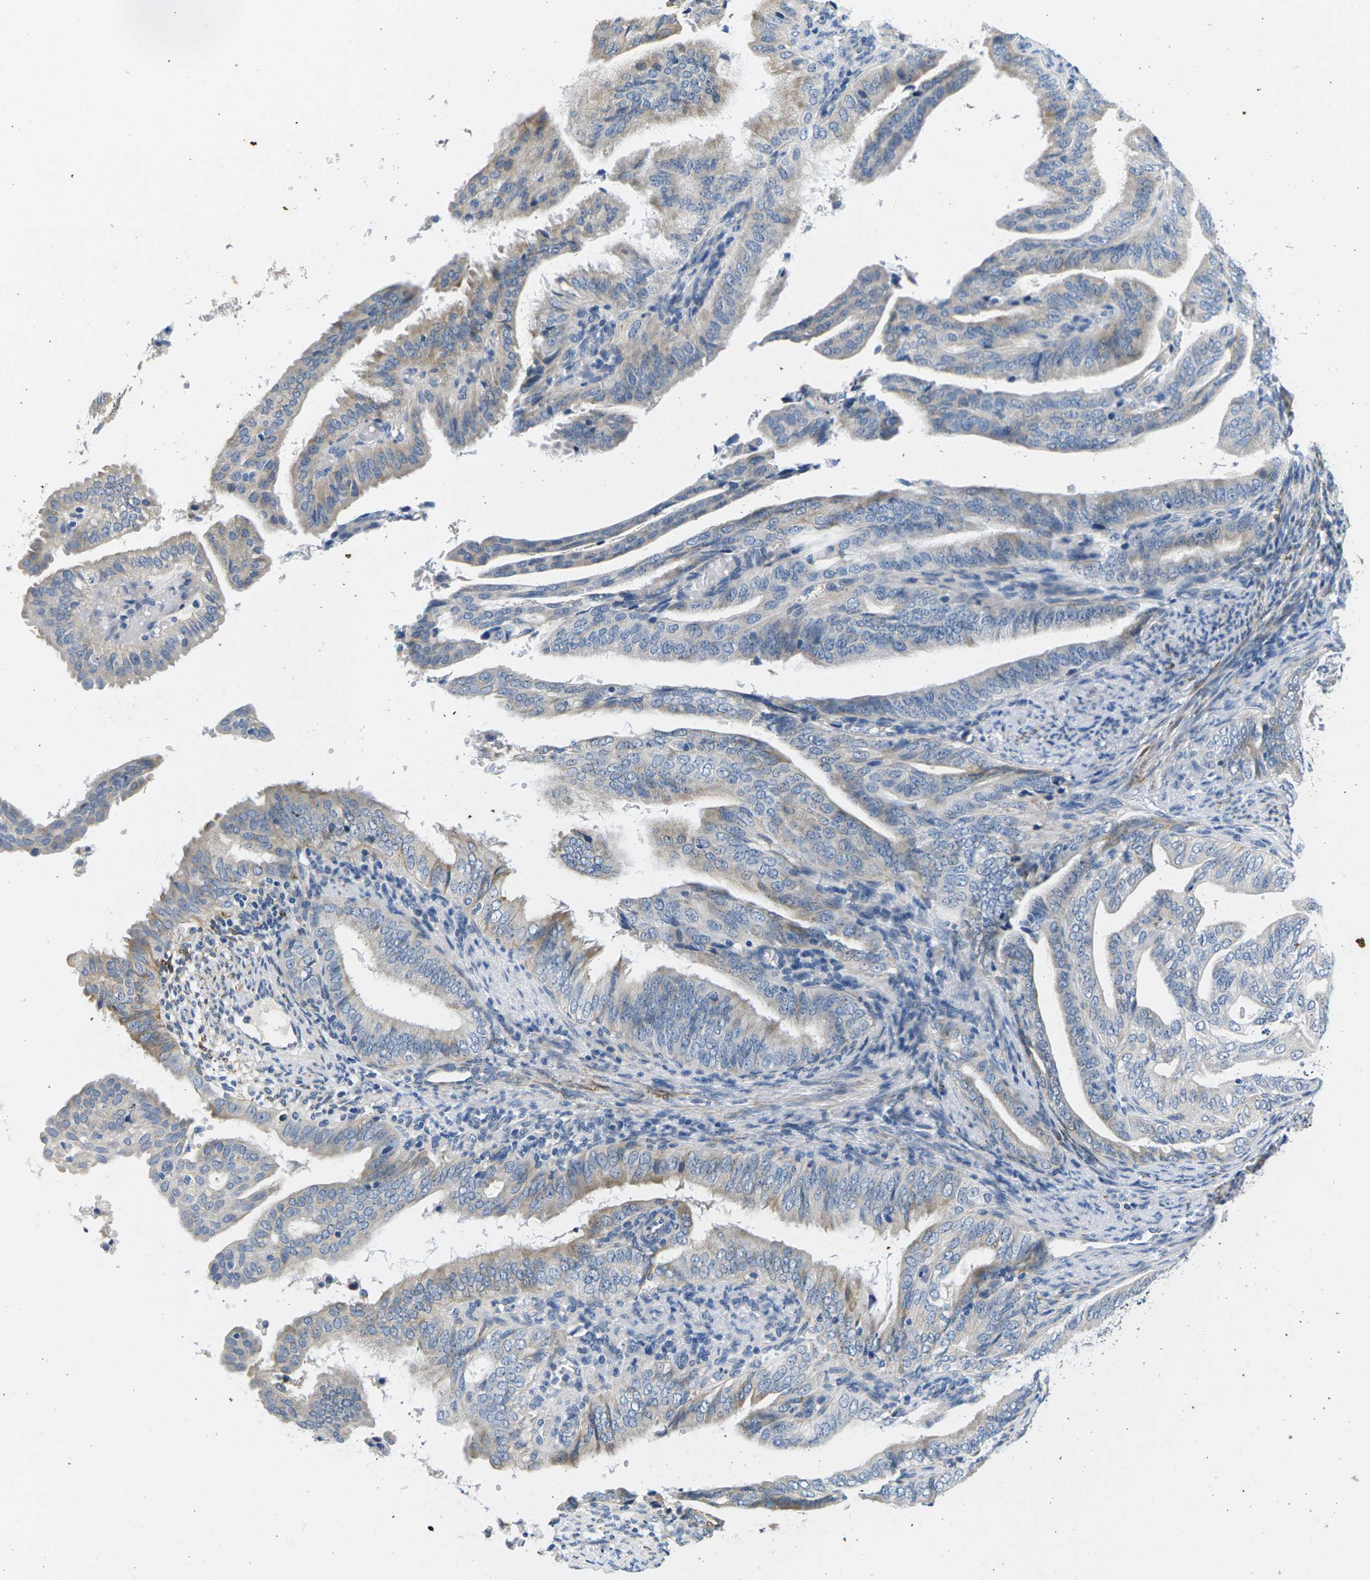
{"staining": {"intensity": "weak", "quantity": "25%-75%", "location": "cytoplasmic/membranous"}, "tissue": "endometrial cancer", "cell_type": "Tumor cells", "image_type": "cancer", "snomed": [{"axis": "morphology", "description": "Adenocarcinoma, NOS"}, {"axis": "topography", "description": "Endometrium"}], "caption": "A photomicrograph showing weak cytoplasmic/membranous expression in approximately 25%-75% of tumor cells in endometrial adenocarcinoma, as visualized by brown immunohistochemical staining.", "gene": "TSPAN2", "patient": {"sex": "female", "age": 58}}